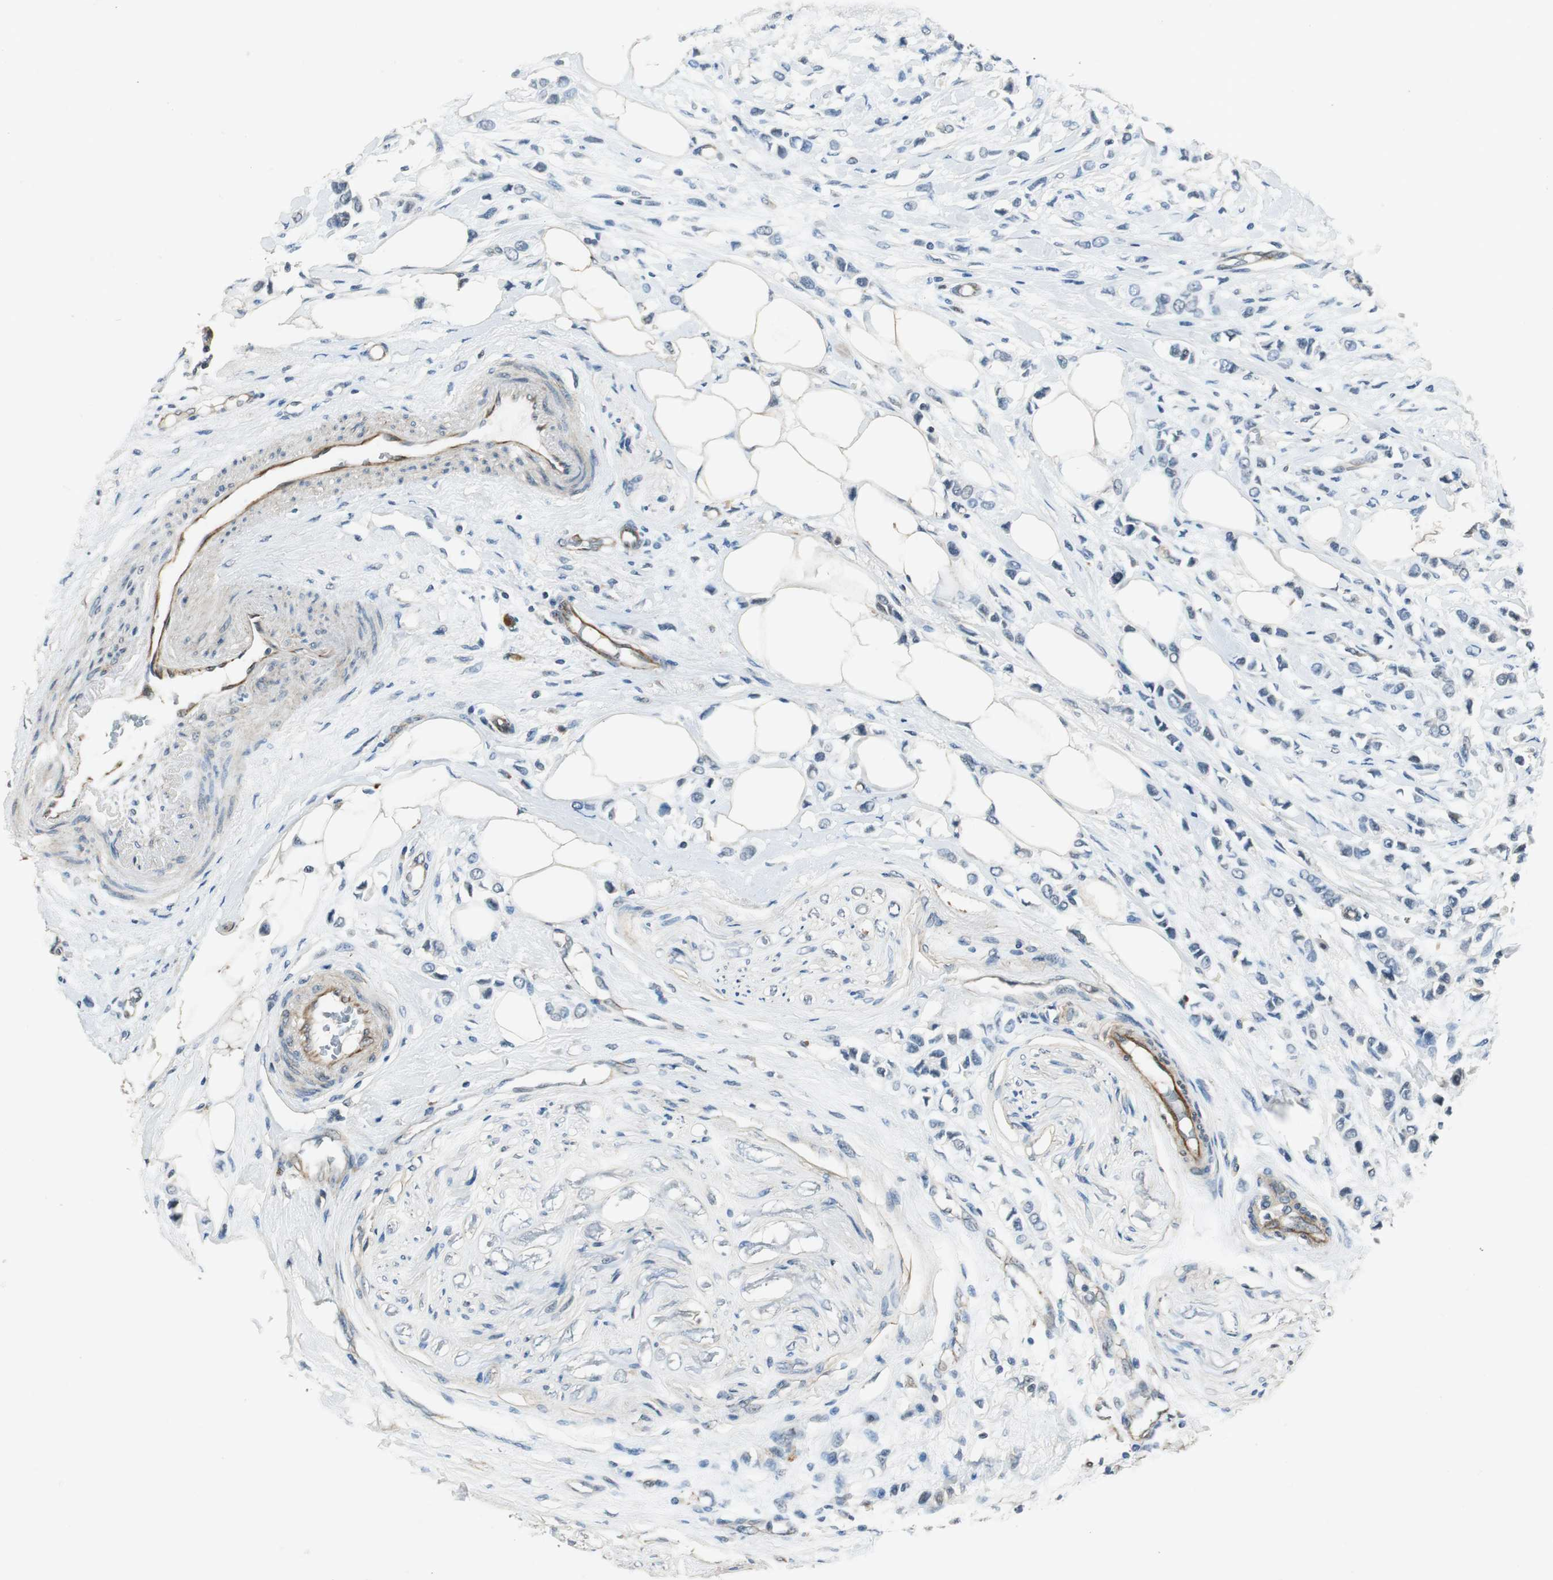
{"staining": {"intensity": "negative", "quantity": "none", "location": "none"}, "tissue": "breast cancer", "cell_type": "Tumor cells", "image_type": "cancer", "snomed": [{"axis": "morphology", "description": "Lobular carcinoma"}, {"axis": "topography", "description": "Breast"}], "caption": "Image shows no protein staining in tumor cells of lobular carcinoma (breast) tissue.", "gene": "PSMB4", "patient": {"sex": "female", "age": 51}}